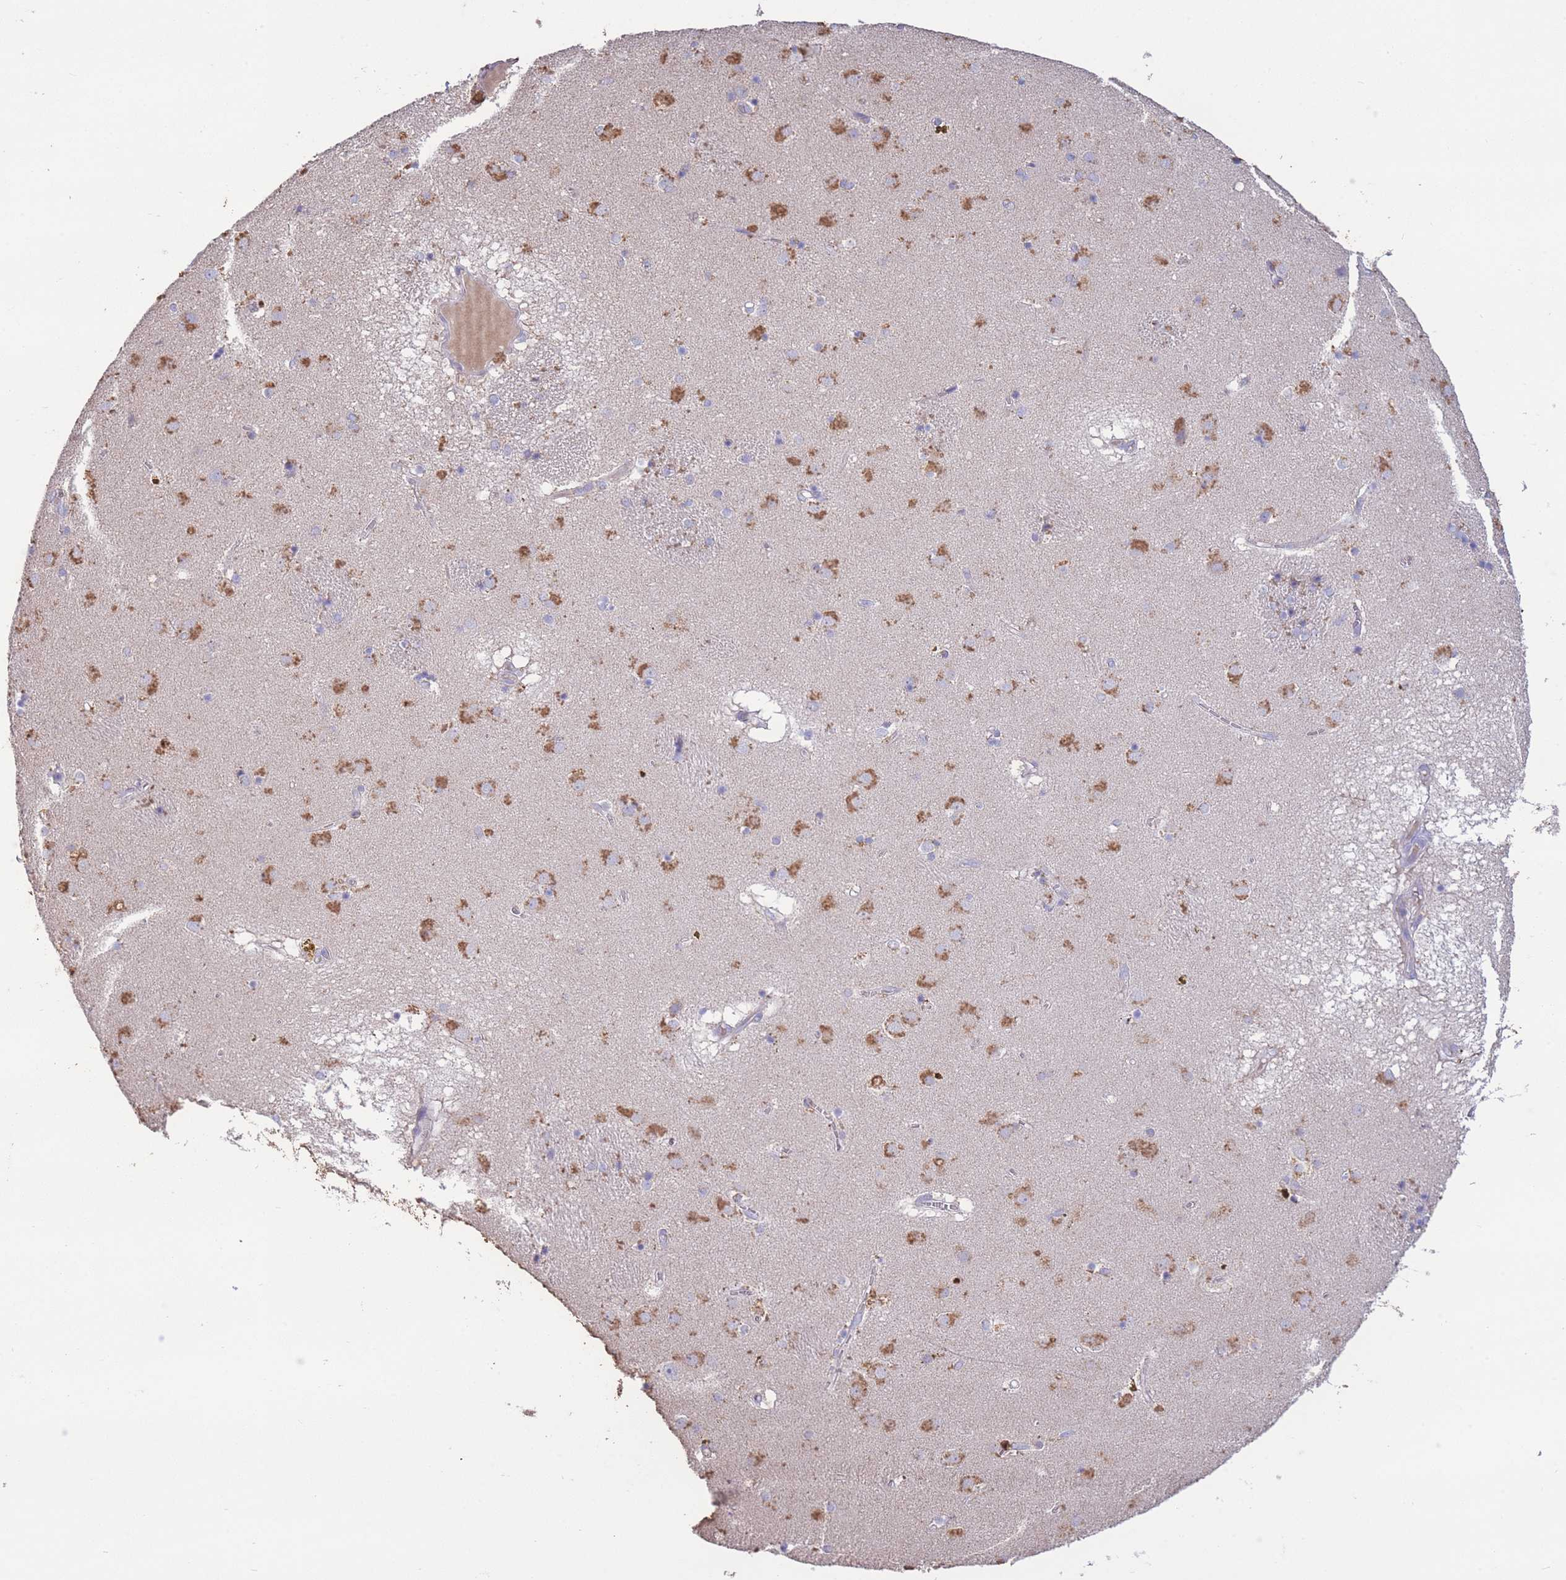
{"staining": {"intensity": "negative", "quantity": "none", "location": "none"}, "tissue": "caudate", "cell_type": "Glial cells", "image_type": "normal", "snomed": [{"axis": "morphology", "description": "Normal tissue, NOS"}, {"axis": "topography", "description": "Lateral ventricle wall"}], "caption": "A high-resolution photomicrograph shows immunohistochemistry (IHC) staining of unremarkable caudate, which displays no significant positivity in glial cells. The staining was performed using DAB (3,3'-diaminobenzidine) to visualize the protein expression in brown, while the nuclei were stained in blue with hematoxylin (Magnification: 20x).", "gene": "CENPM", "patient": {"sex": "male", "age": 70}}